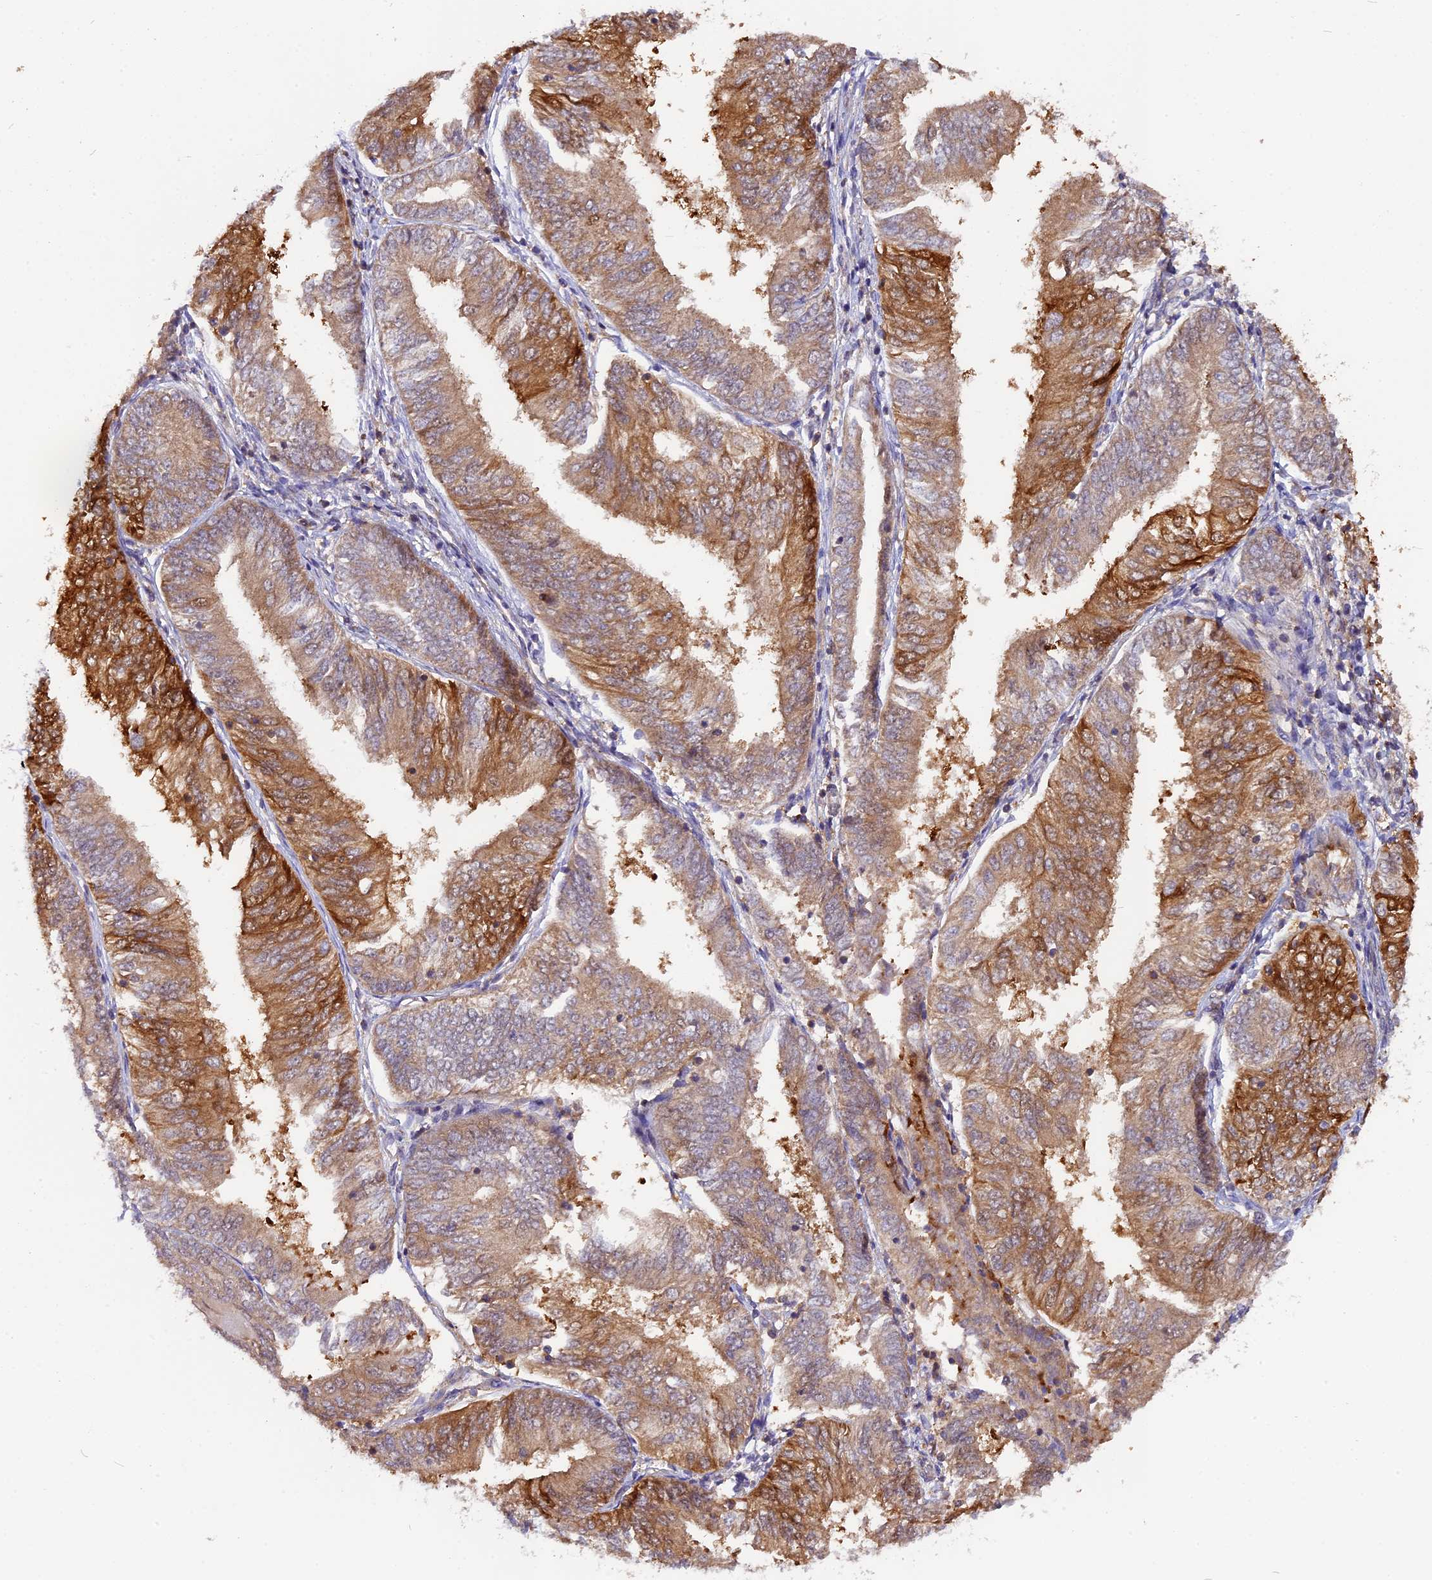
{"staining": {"intensity": "strong", "quantity": "25%-75%", "location": "cytoplasmic/membranous"}, "tissue": "endometrial cancer", "cell_type": "Tumor cells", "image_type": "cancer", "snomed": [{"axis": "morphology", "description": "Adenocarcinoma, NOS"}, {"axis": "topography", "description": "Endometrium"}], "caption": "Immunohistochemistry (IHC) staining of endometrial cancer, which demonstrates high levels of strong cytoplasmic/membranous expression in approximately 25%-75% of tumor cells indicating strong cytoplasmic/membranous protein expression. The staining was performed using DAB (brown) for protein detection and nuclei were counterstained in hematoxylin (blue).", "gene": "MYO9B", "patient": {"sex": "female", "age": 58}}